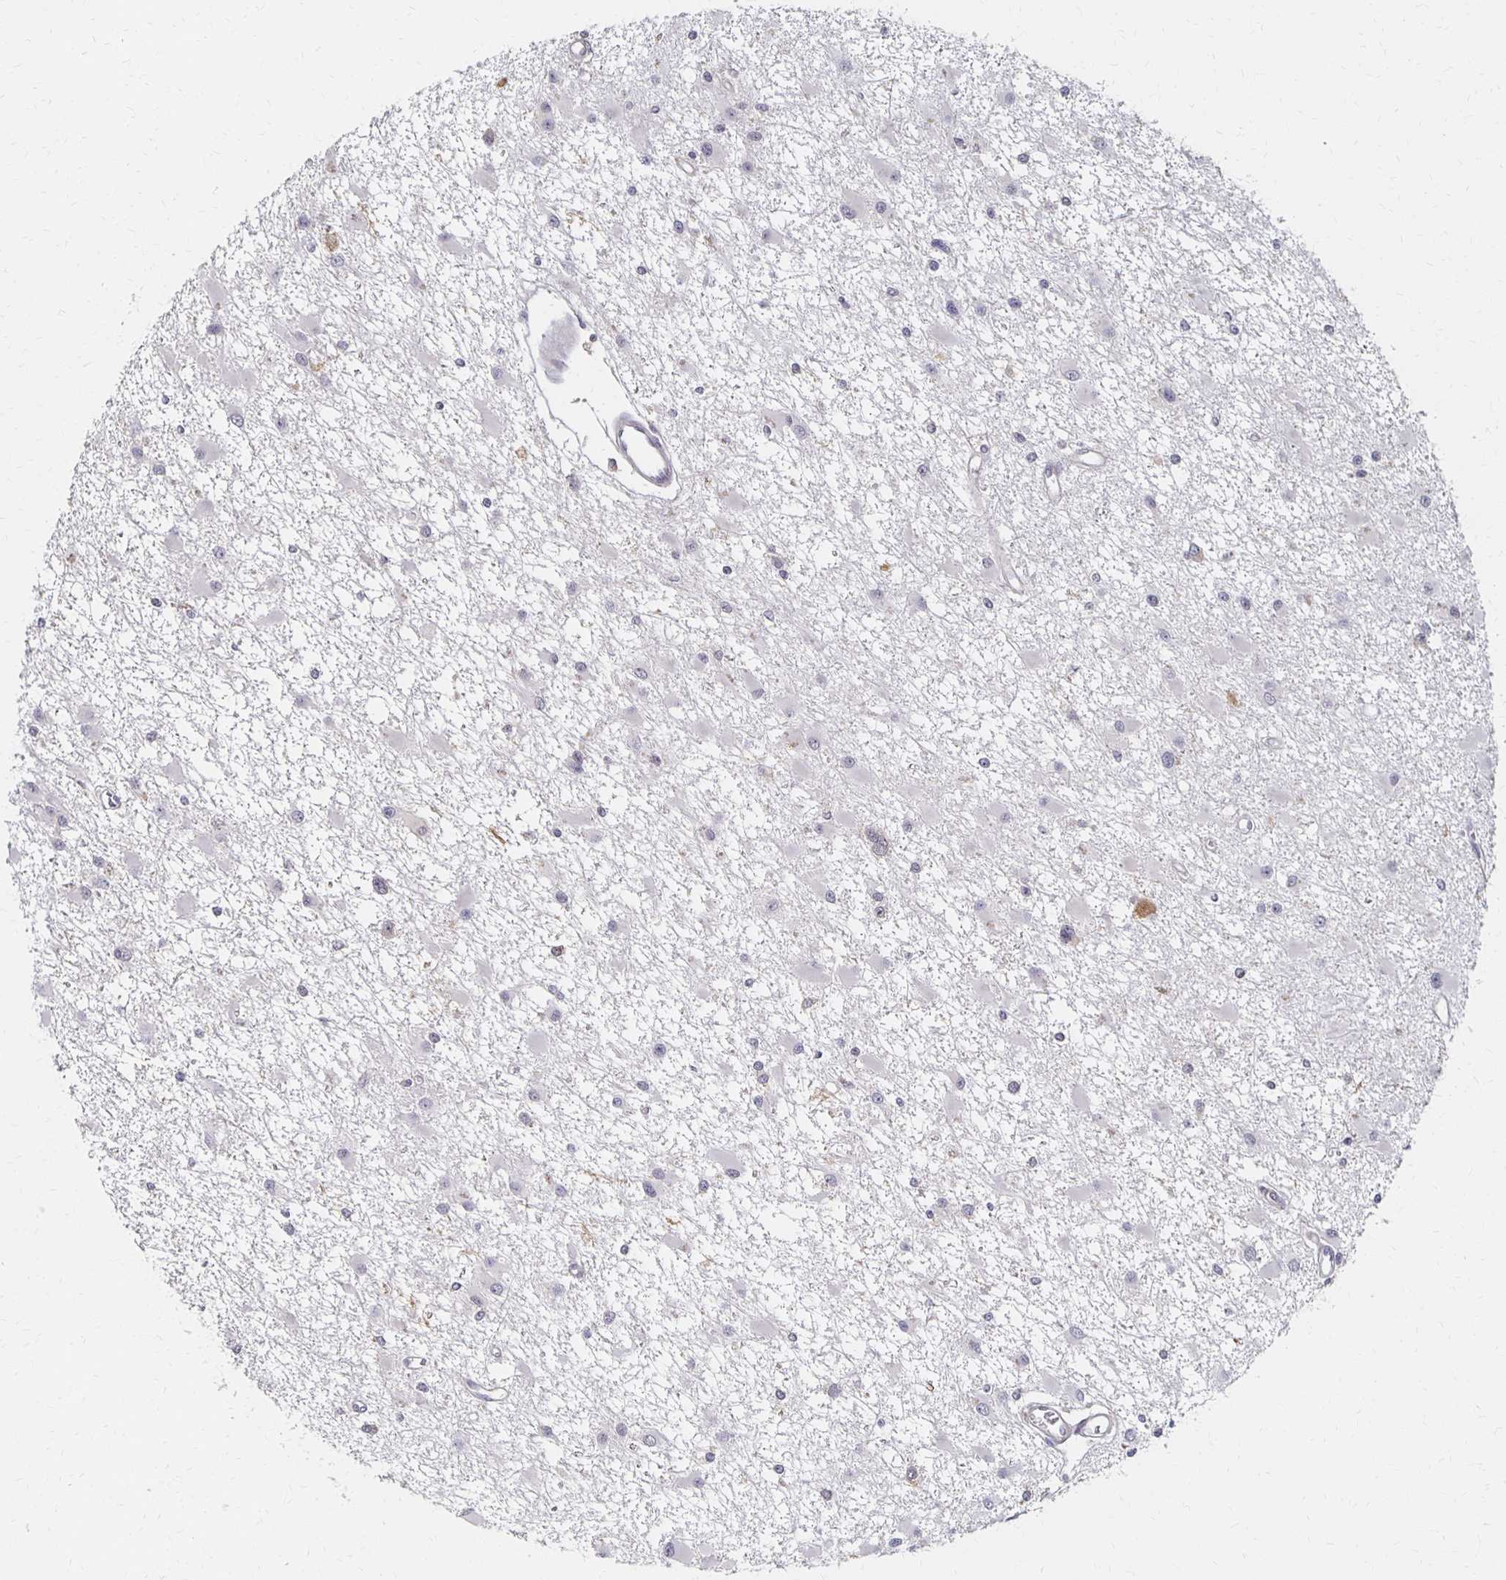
{"staining": {"intensity": "negative", "quantity": "none", "location": "none"}, "tissue": "glioma", "cell_type": "Tumor cells", "image_type": "cancer", "snomed": [{"axis": "morphology", "description": "Glioma, malignant, High grade"}, {"axis": "topography", "description": "Brain"}], "caption": "The image reveals no significant positivity in tumor cells of glioma.", "gene": "PRKCB", "patient": {"sex": "male", "age": 54}}